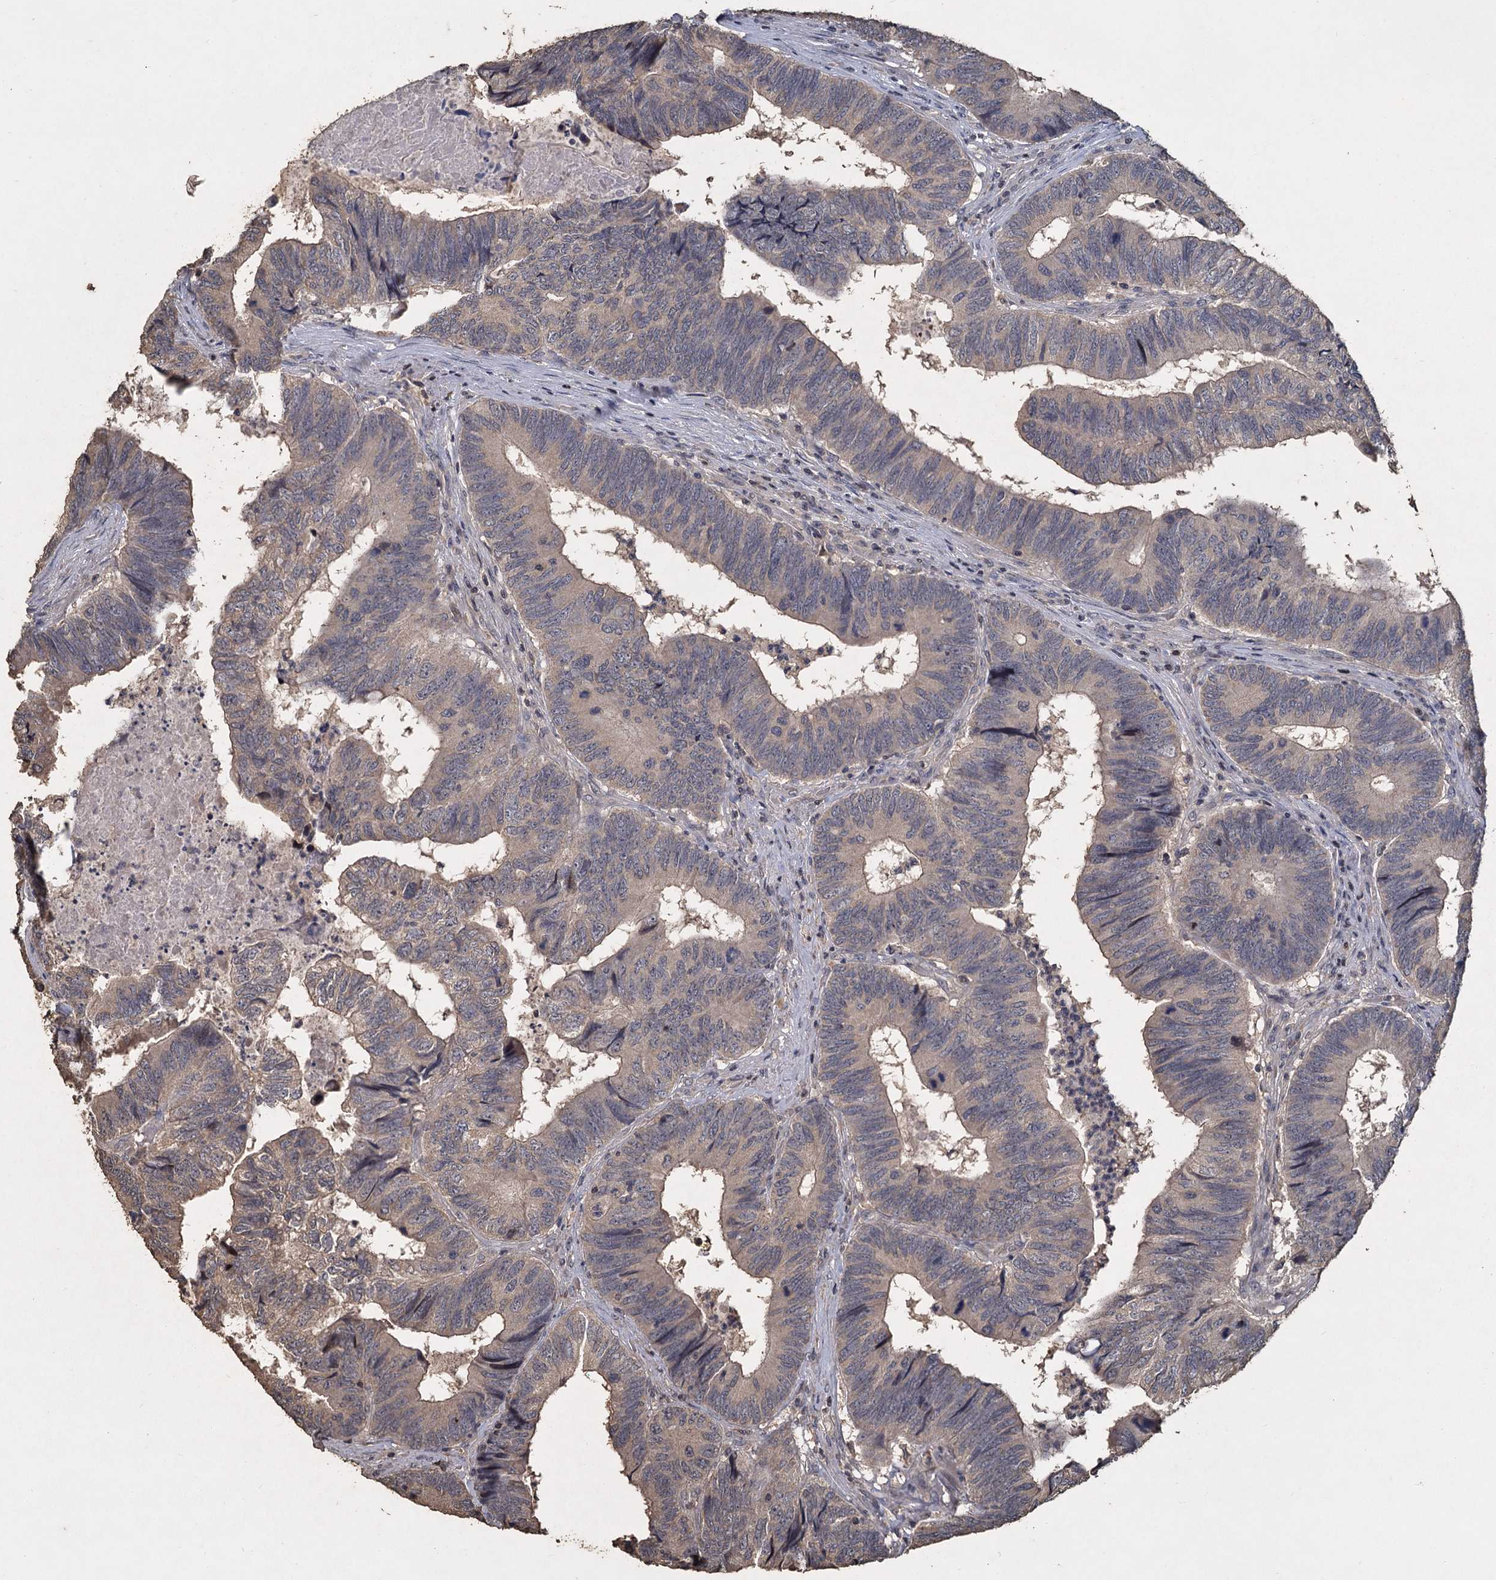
{"staining": {"intensity": "weak", "quantity": "25%-75%", "location": "cytoplasmic/membranous"}, "tissue": "colorectal cancer", "cell_type": "Tumor cells", "image_type": "cancer", "snomed": [{"axis": "morphology", "description": "Adenocarcinoma, NOS"}, {"axis": "topography", "description": "Colon"}], "caption": "Weak cytoplasmic/membranous expression is seen in approximately 25%-75% of tumor cells in colorectal cancer.", "gene": "CCDC61", "patient": {"sex": "female", "age": 67}}